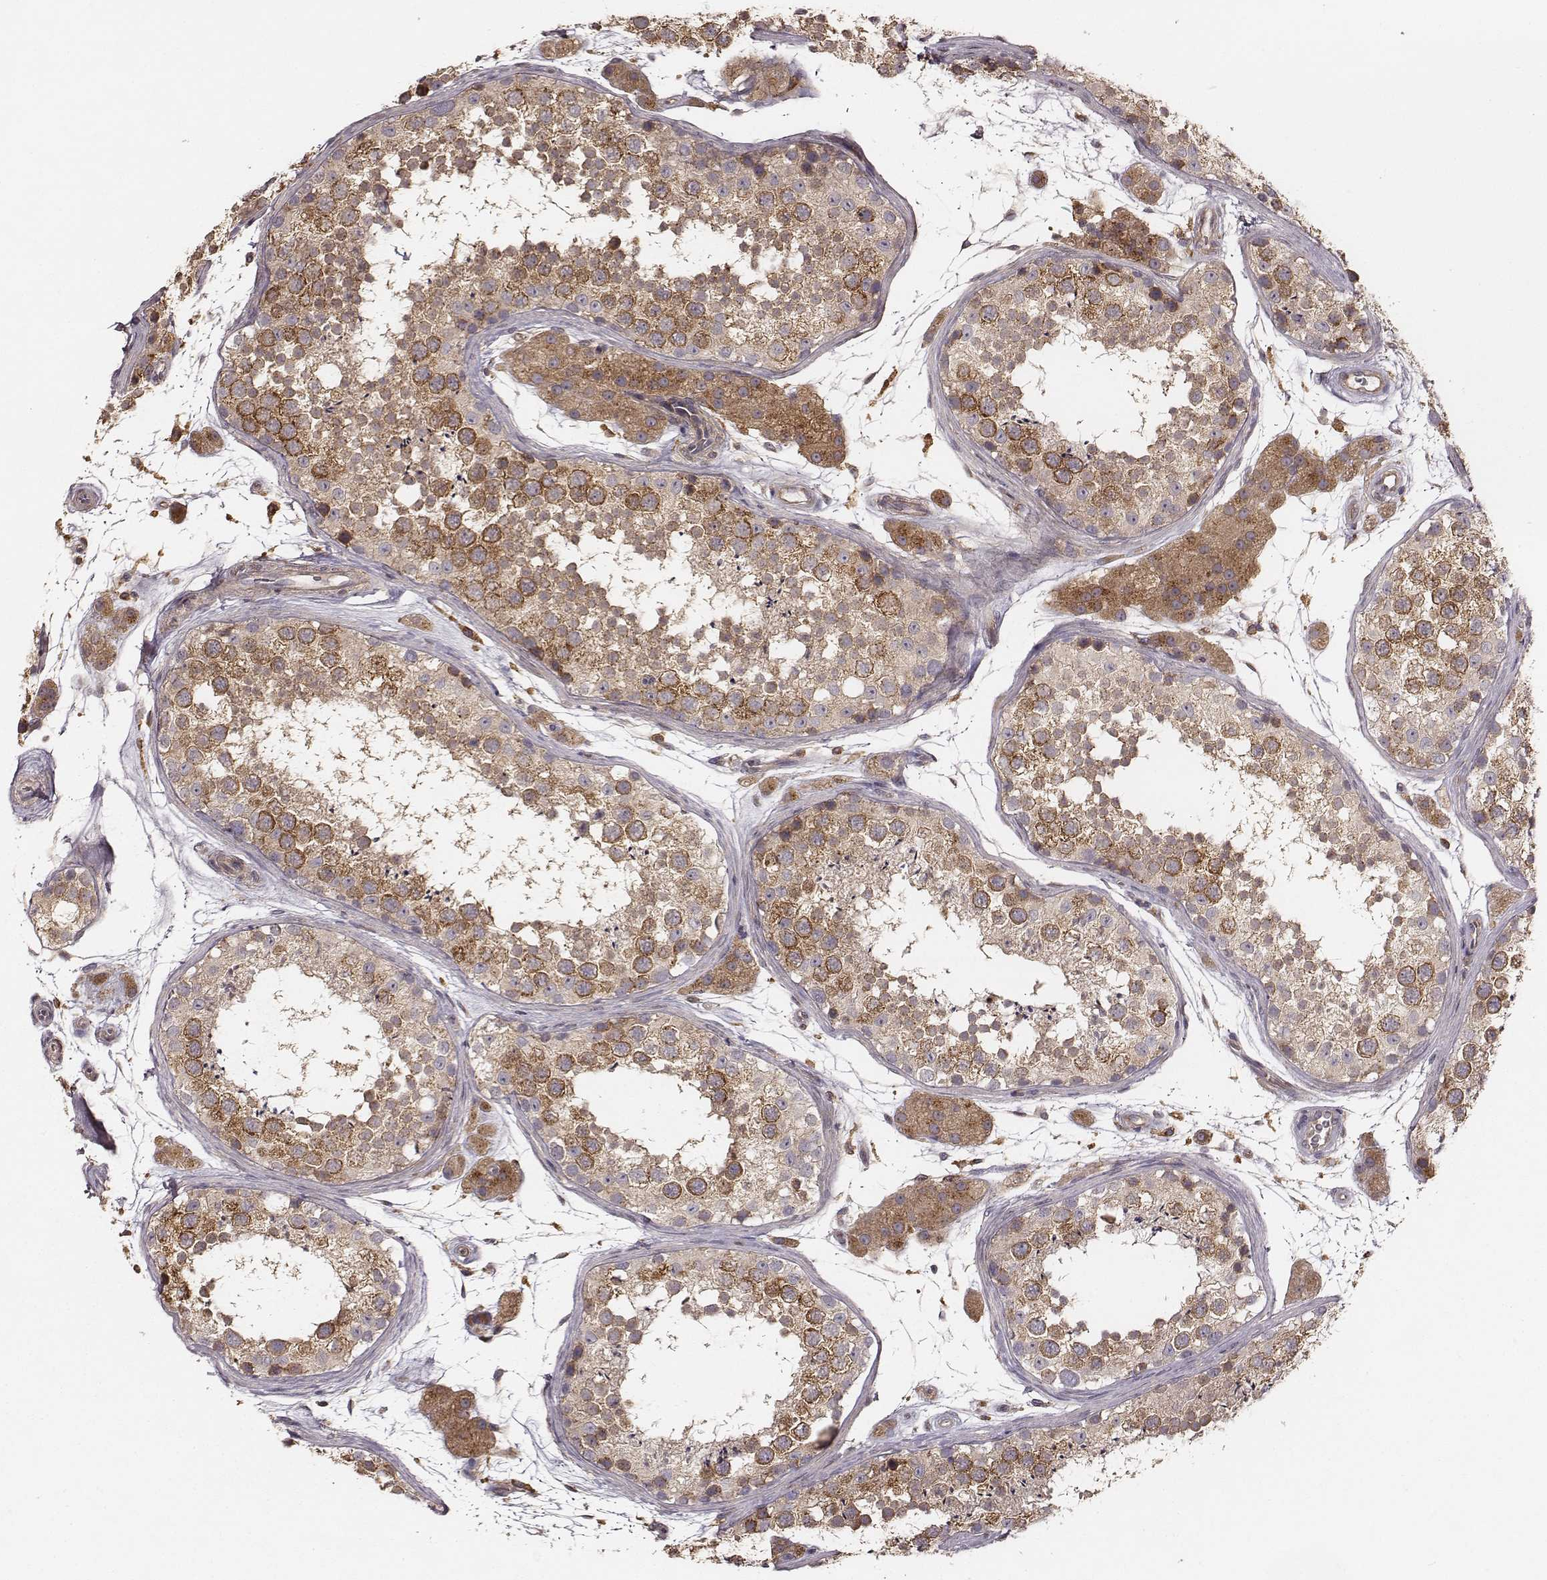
{"staining": {"intensity": "moderate", "quantity": ">75%", "location": "cytoplasmic/membranous"}, "tissue": "testis", "cell_type": "Cells in seminiferous ducts", "image_type": "normal", "snomed": [{"axis": "morphology", "description": "Normal tissue, NOS"}, {"axis": "topography", "description": "Testis"}], "caption": "Cells in seminiferous ducts reveal moderate cytoplasmic/membranous staining in approximately >75% of cells in unremarkable testis. The staining is performed using DAB brown chromogen to label protein expression. The nuclei are counter-stained blue using hematoxylin.", "gene": "VPS26A", "patient": {"sex": "male", "age": 41}}